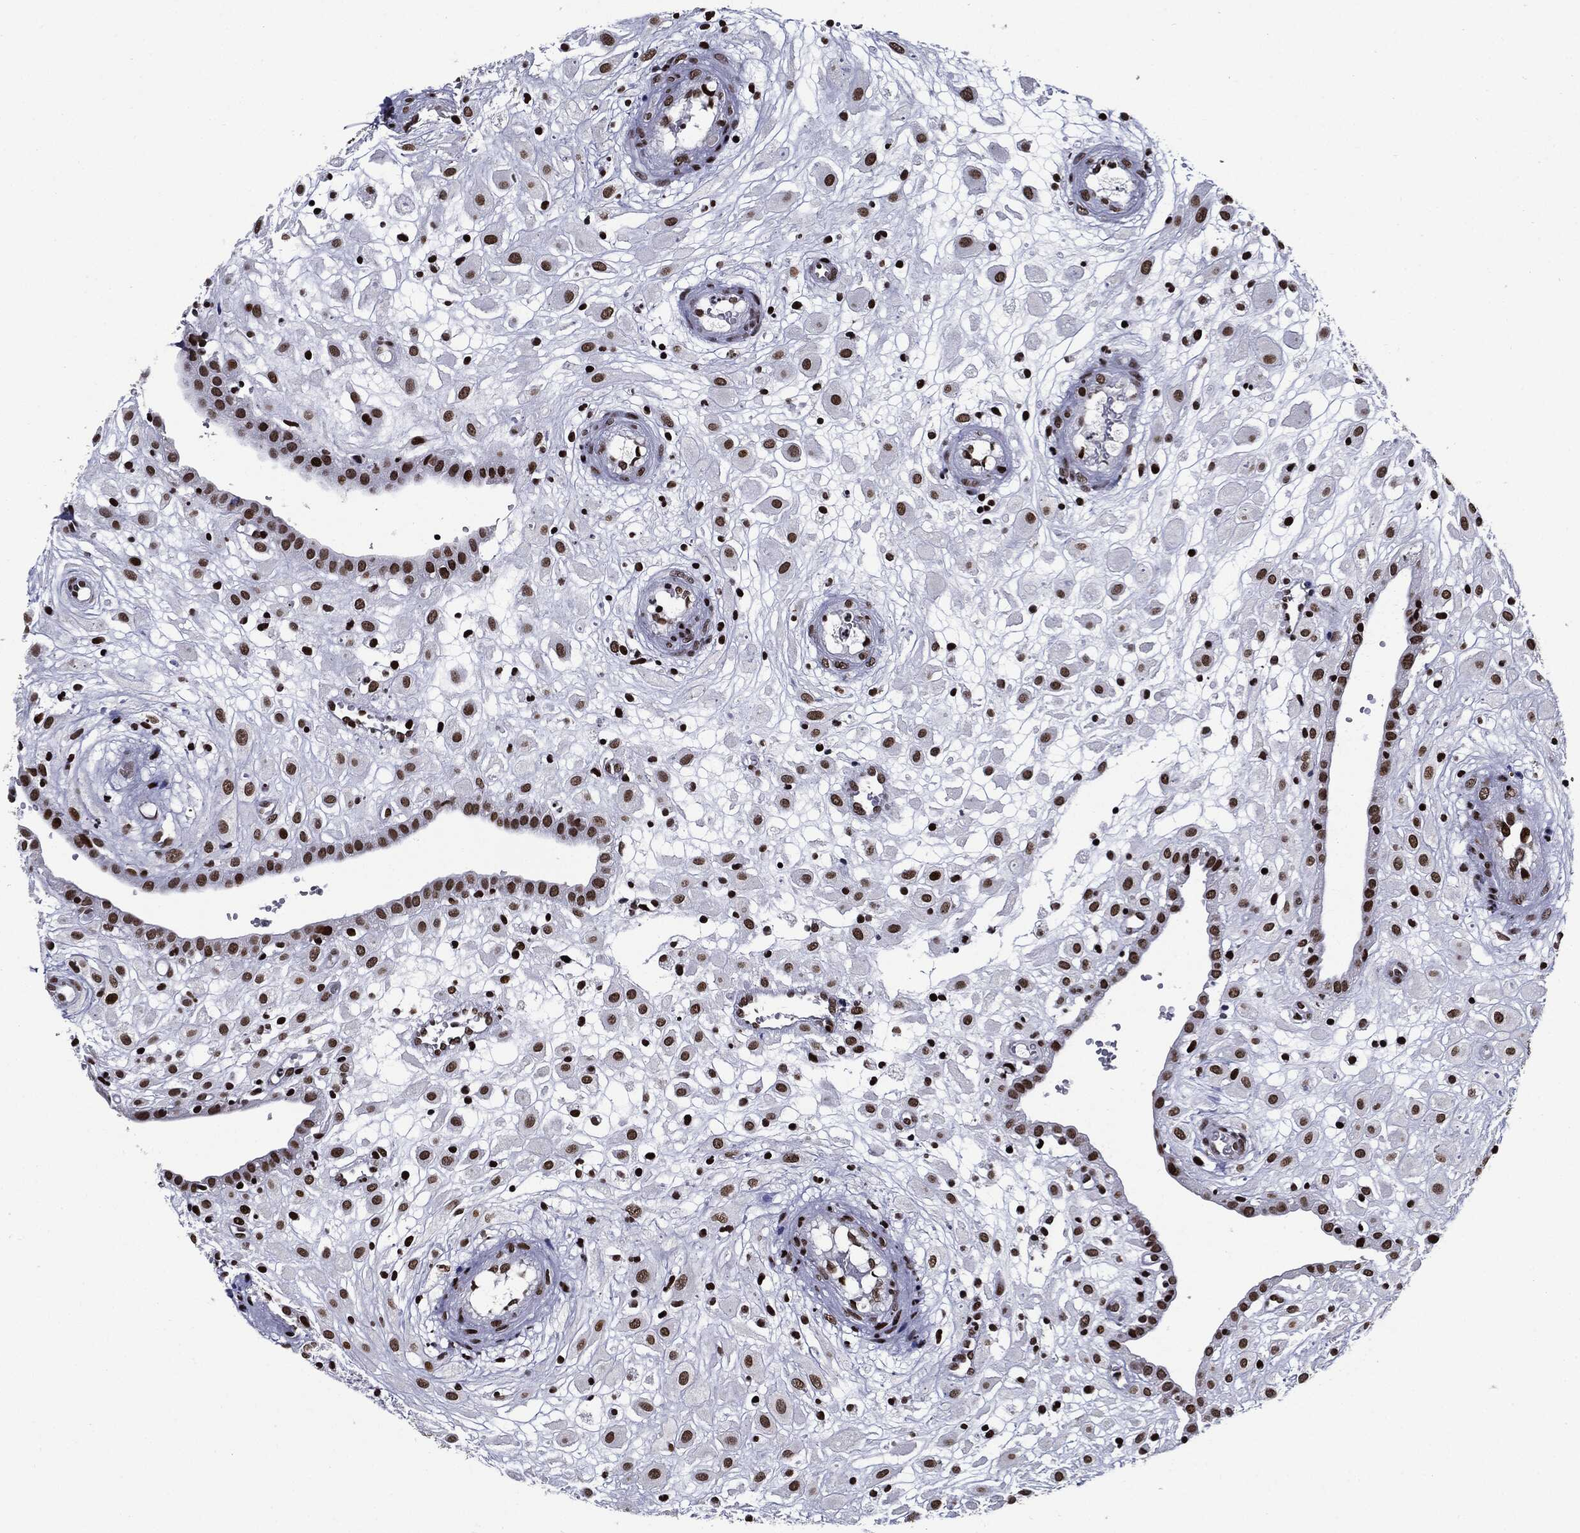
{"staining": {"intensity": "strong", "quantity": ">75%", "location": "nuclear"}, "tissue": "placenta", "cell_type": "Decidual cells", "image_type": "normal", "snomed": [{"axis": "morphology", "description": "Normal tissue, NOS"}, {"axis": "topography", "description": "Placenta"}], "caption": "A high-resolution photomicrograph shows IHC staining of benign placenta, which shows strong nuclear expression in approximately >75% of decidual cells. (Brightfield microscopy of DAB IHC at high magnification).", "gene": "ZFP91", "patient": {"sex": "female", "age": 24}}